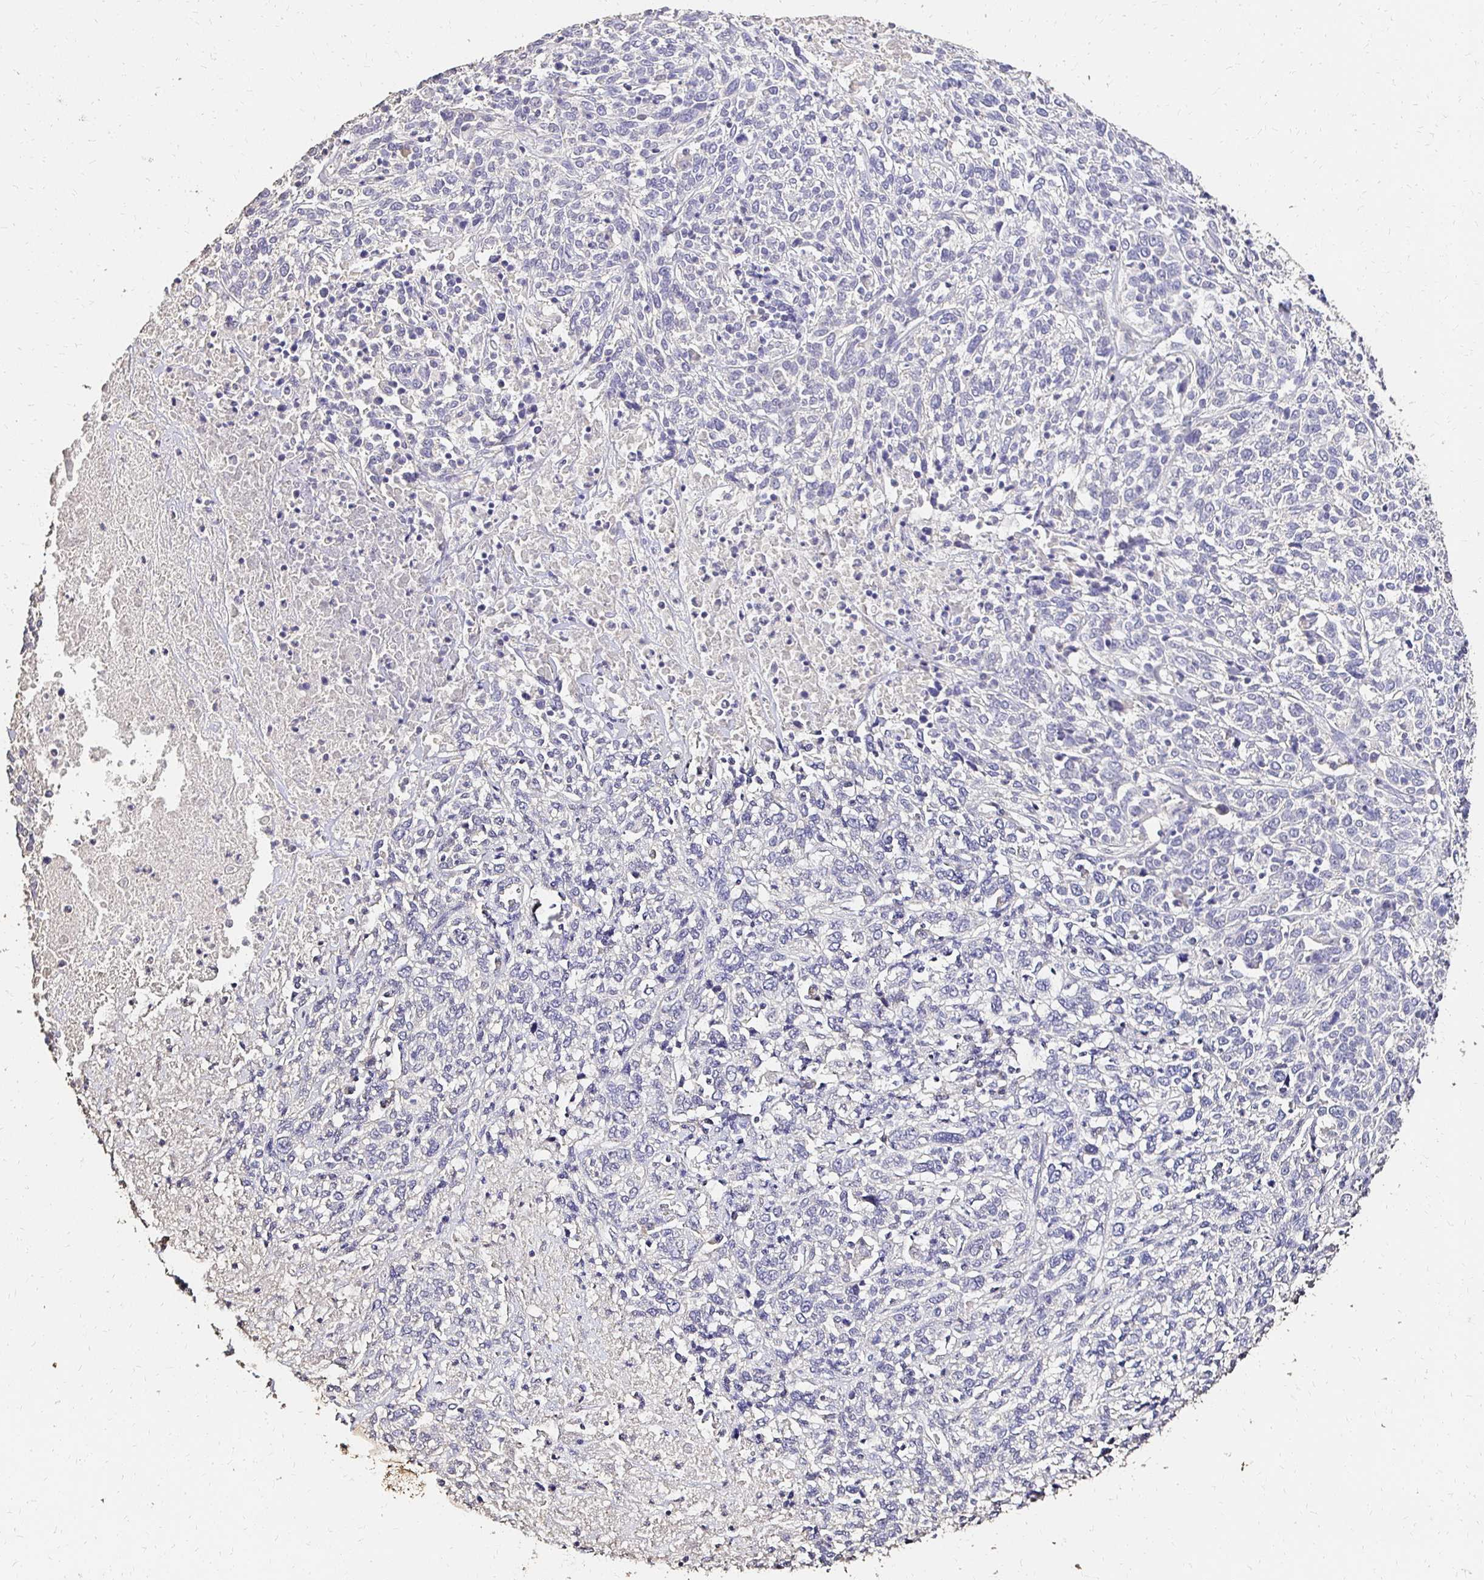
{"staining": {"intensity": "negative", "quantity": "none", "location": "none"}, "tissue": "cervical cancer", "cell_type": "Tumor cells", "image_type": "cancer", "snomed": [{"axis": "morphology", "description": "Squamous cell carcinoma, NOS"}, {"axis": "topography", "description": "Cervix"}], "caption": "Tumor cells show no significant positivity in cervical squamous cell carcinoma.", "gene": "UGT1A6", "patient": {"sex": "female", "age": 46}}